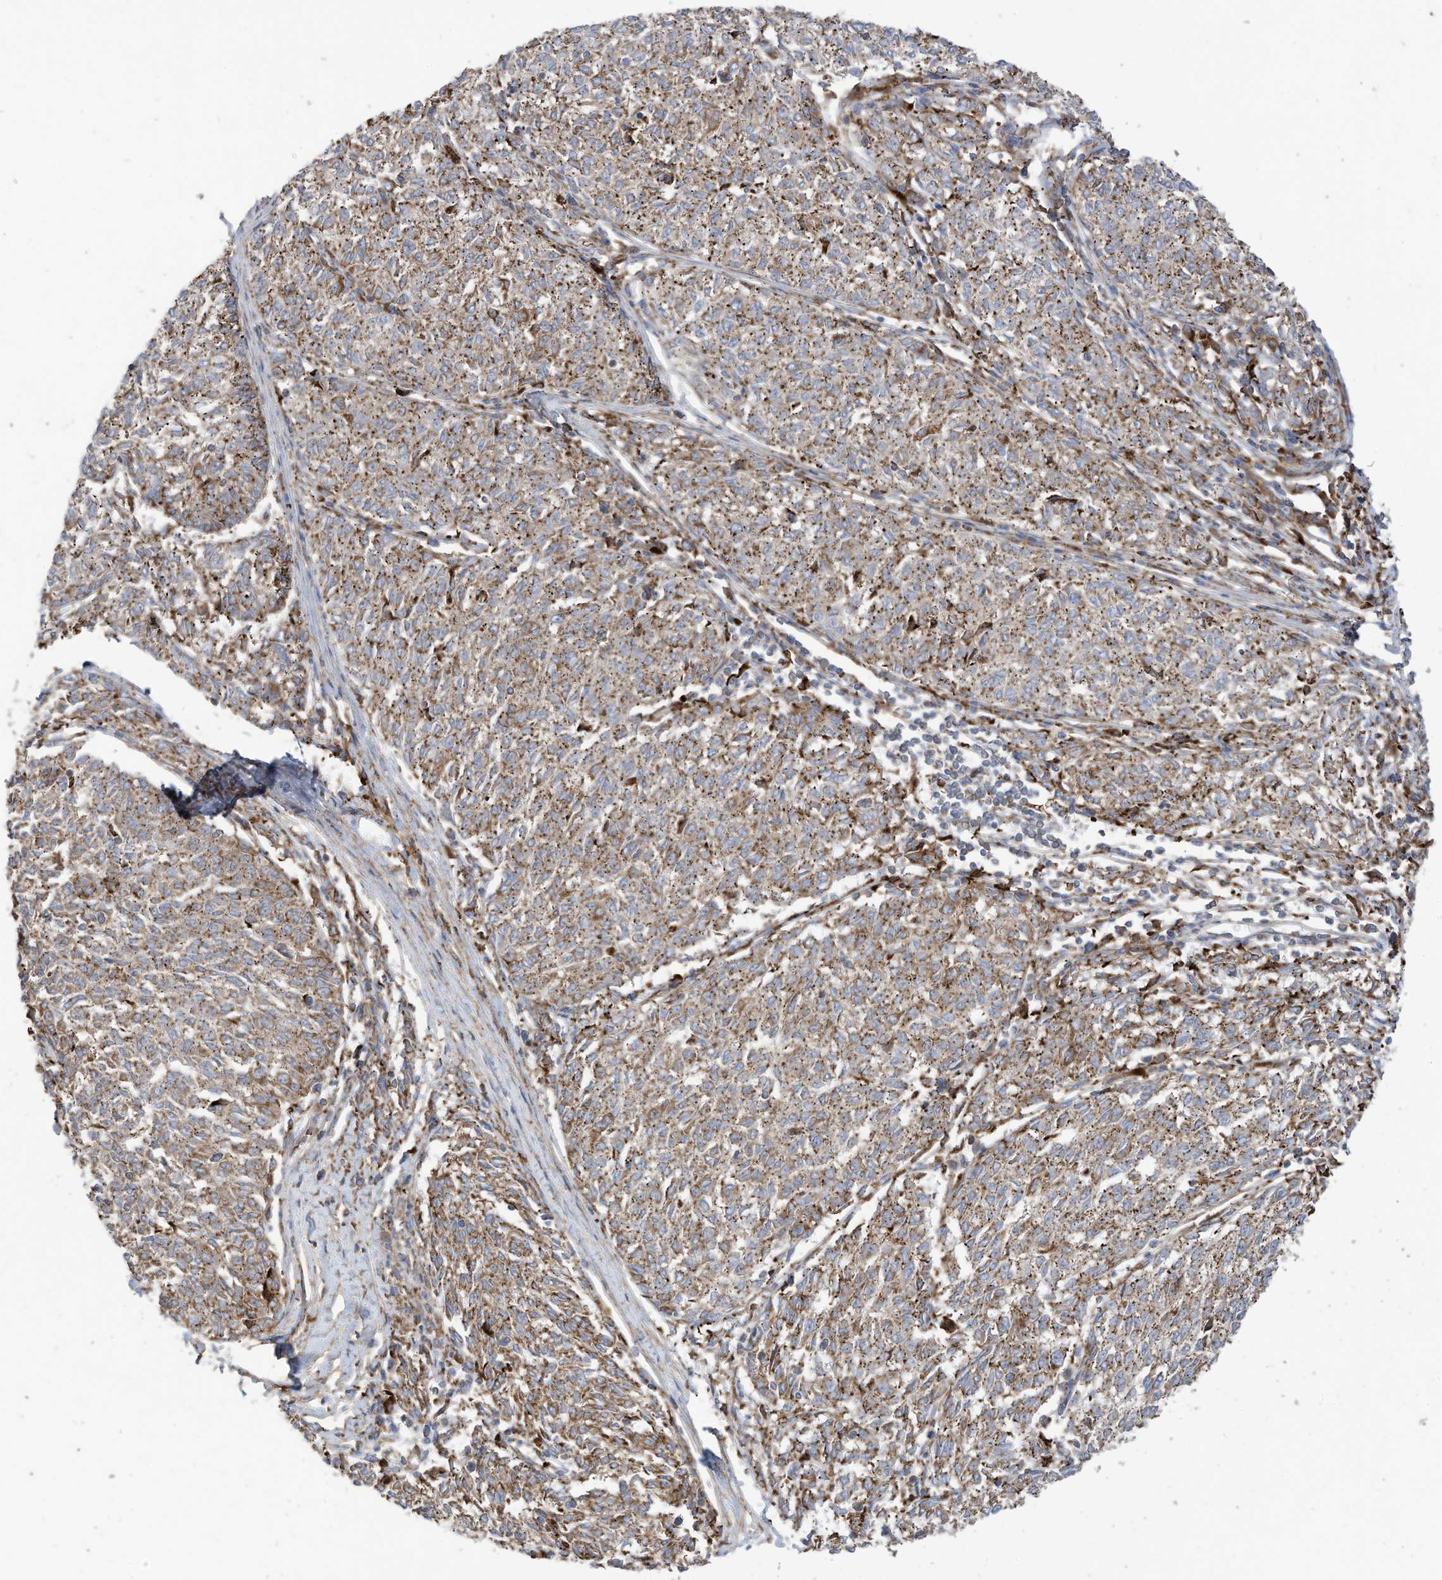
{"staining": {"intensity": "weak", "quantity": ">75%", "location": "cytoplasmic/membranous"}, "tissue": "melanoma", "cell_type": "Tumor cells", "image_type": "cancer", "snomed": [{"axis": "morphology", "description": "Malignant melanoma, NOS"}, {"axis": "topography", "description": "Skin"}], "caption": "Melanoma was stained to show a protein in brown. There is low levels of weak cytoplasmic/membranous staining in about >75% of tumor cells.", "gene": "TRNAU1AP", "patient": {"sex": "female", "age": 72}}